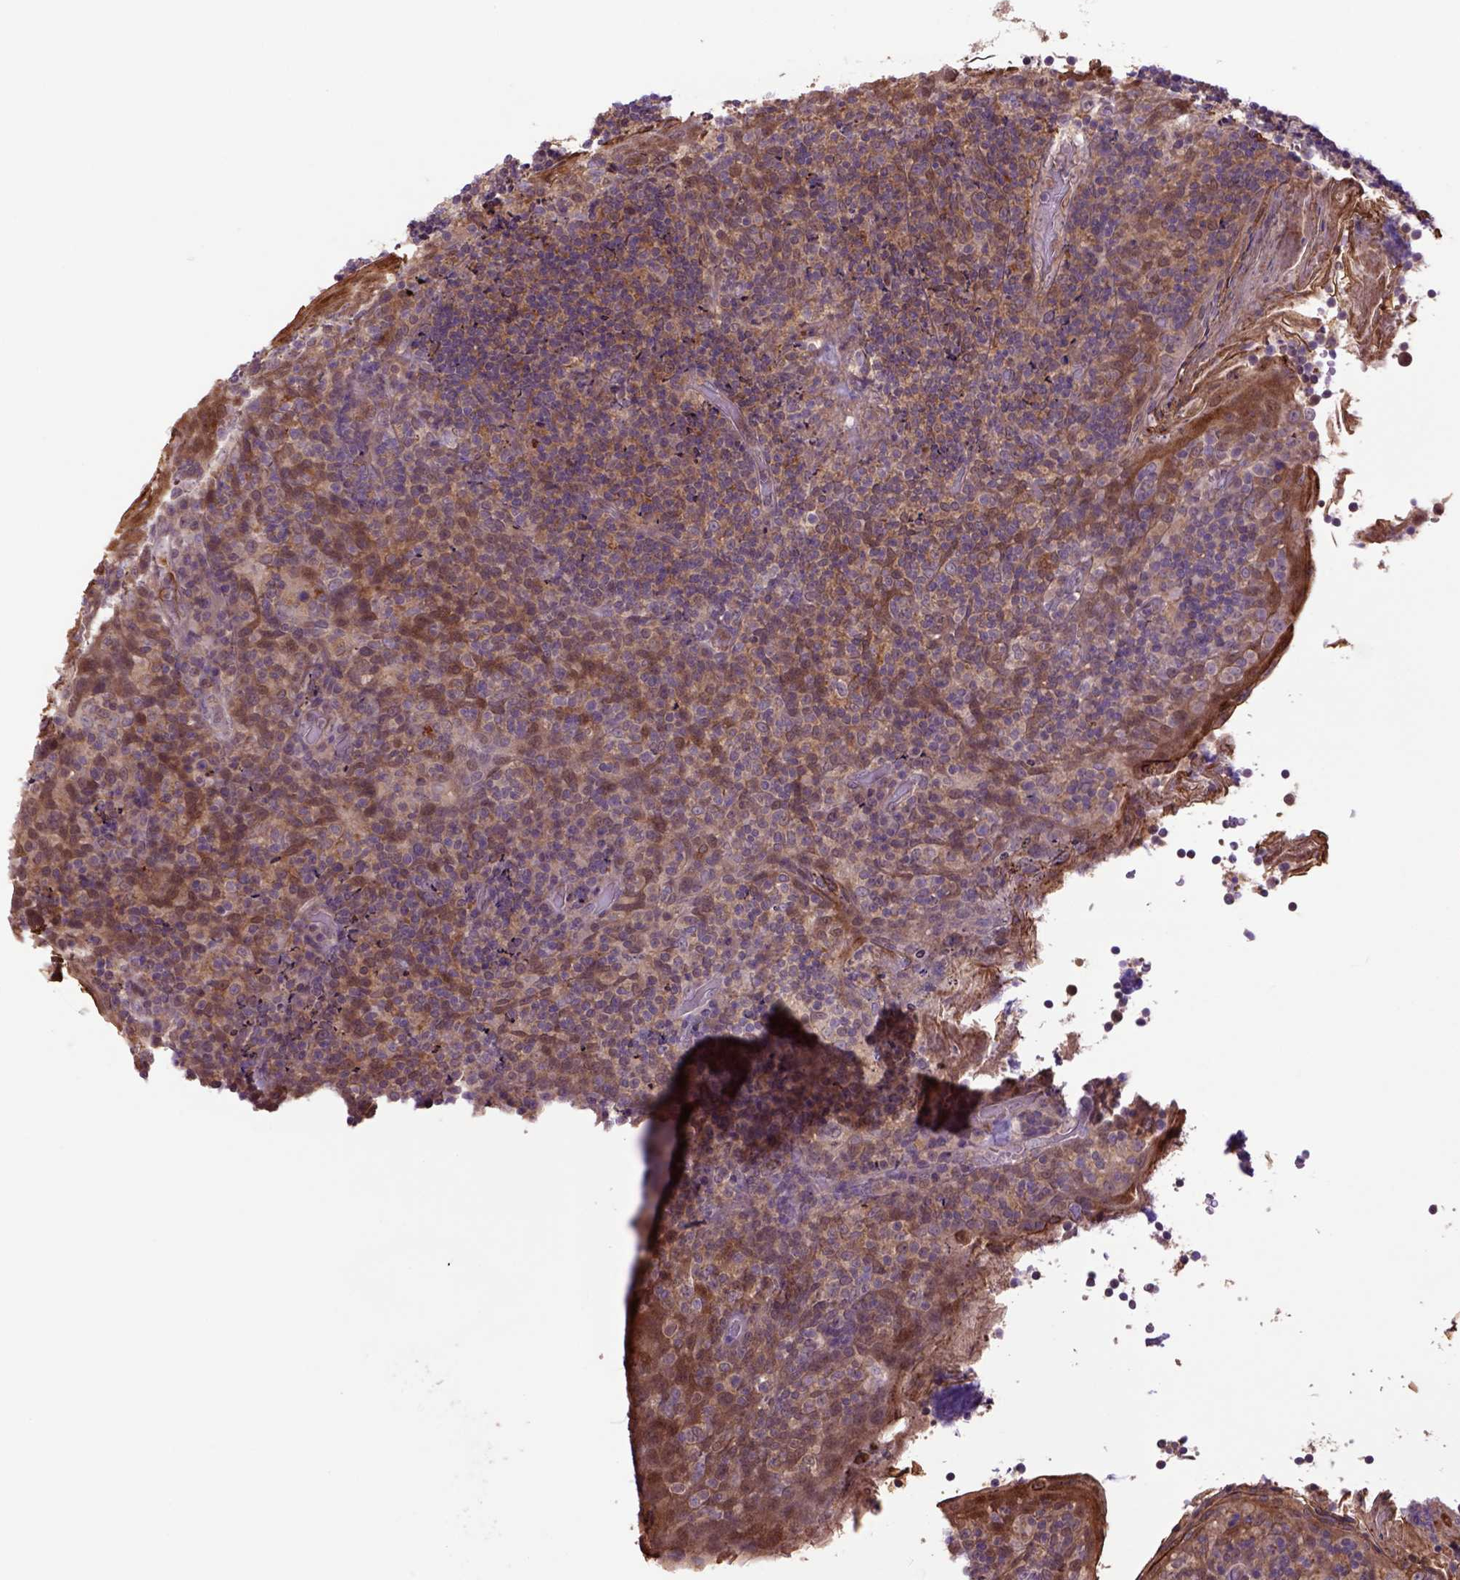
{"staining": {"intensity": "strong", "quantity": ">75%", "location": "cytoplasmic/membranous"}, "tissue": "tonsil", "cell_type": "Germinal center cells", "image_type": "normal", "snomed": [{"axis": "morphology", "description": "Normal tissue, NOS"}, {"axis": "topography", "description": "Tonsil"}], "caption": "Immunohistochemistry of benign tonsil reveals high levels of strong cytoplasmic/membranous expression in approximately >75% of germinal center cells.", "gene": "HSPBP1", "patient": {"sex": "female", "age": 10}}